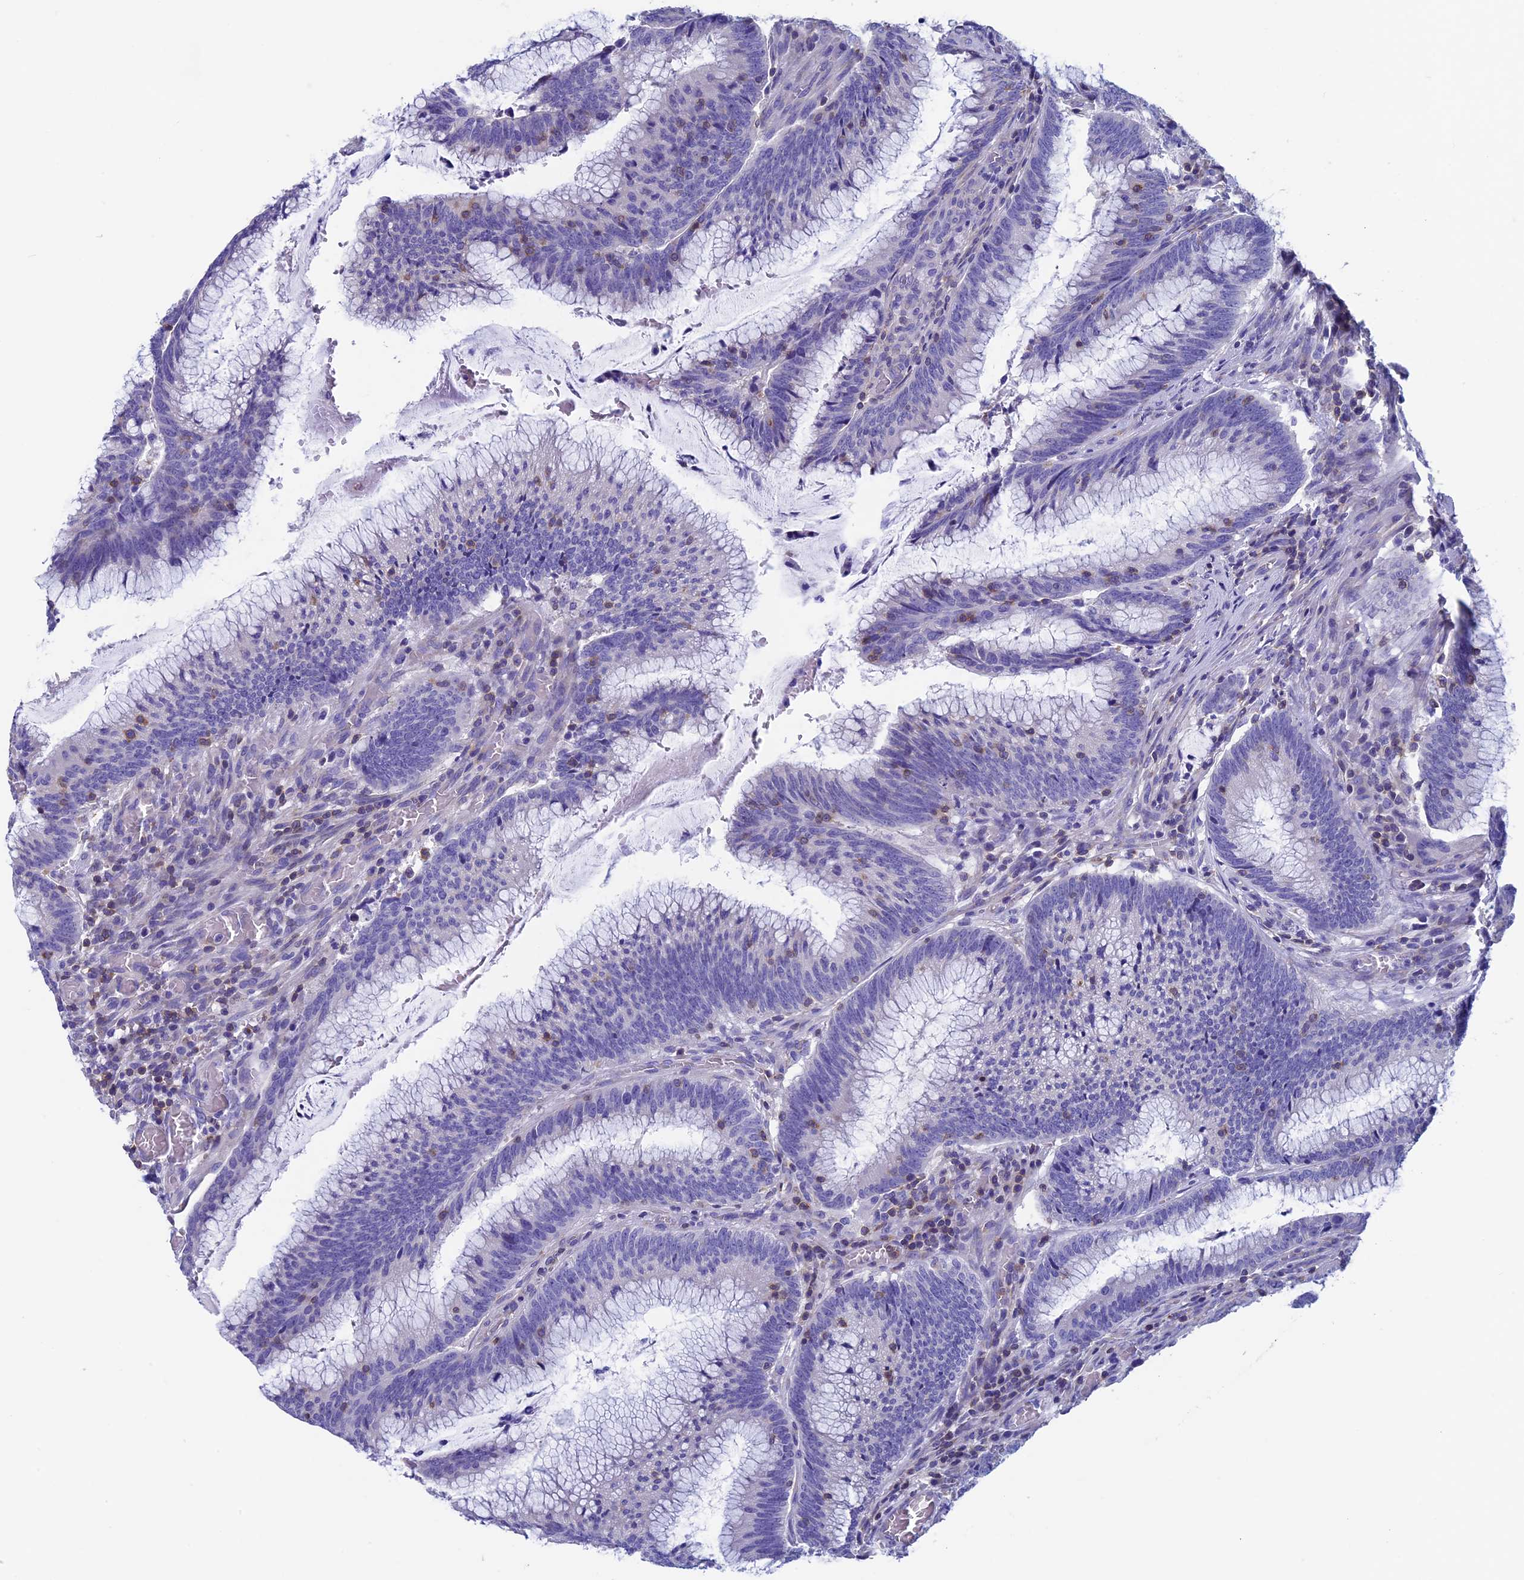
{"staining": {"intensity": "negative", "quantity": "none", "location": "none"}, "tissue": "colorectal cancer", "cell_type": "Tumor cells", "image_type": "cancer", "snomed": [{"axis": "morphology", "description": "Adenocarcinoma, NOS"}, {"axis": "topography", "description": "Rectum"}], "caption": "A micrograph of colorectal adenocarcinoma stained for a protein shows no brown staining in tumor cells.", "gene": "SEPTIN1", "patient": {"sex": "female", "age": 77}}